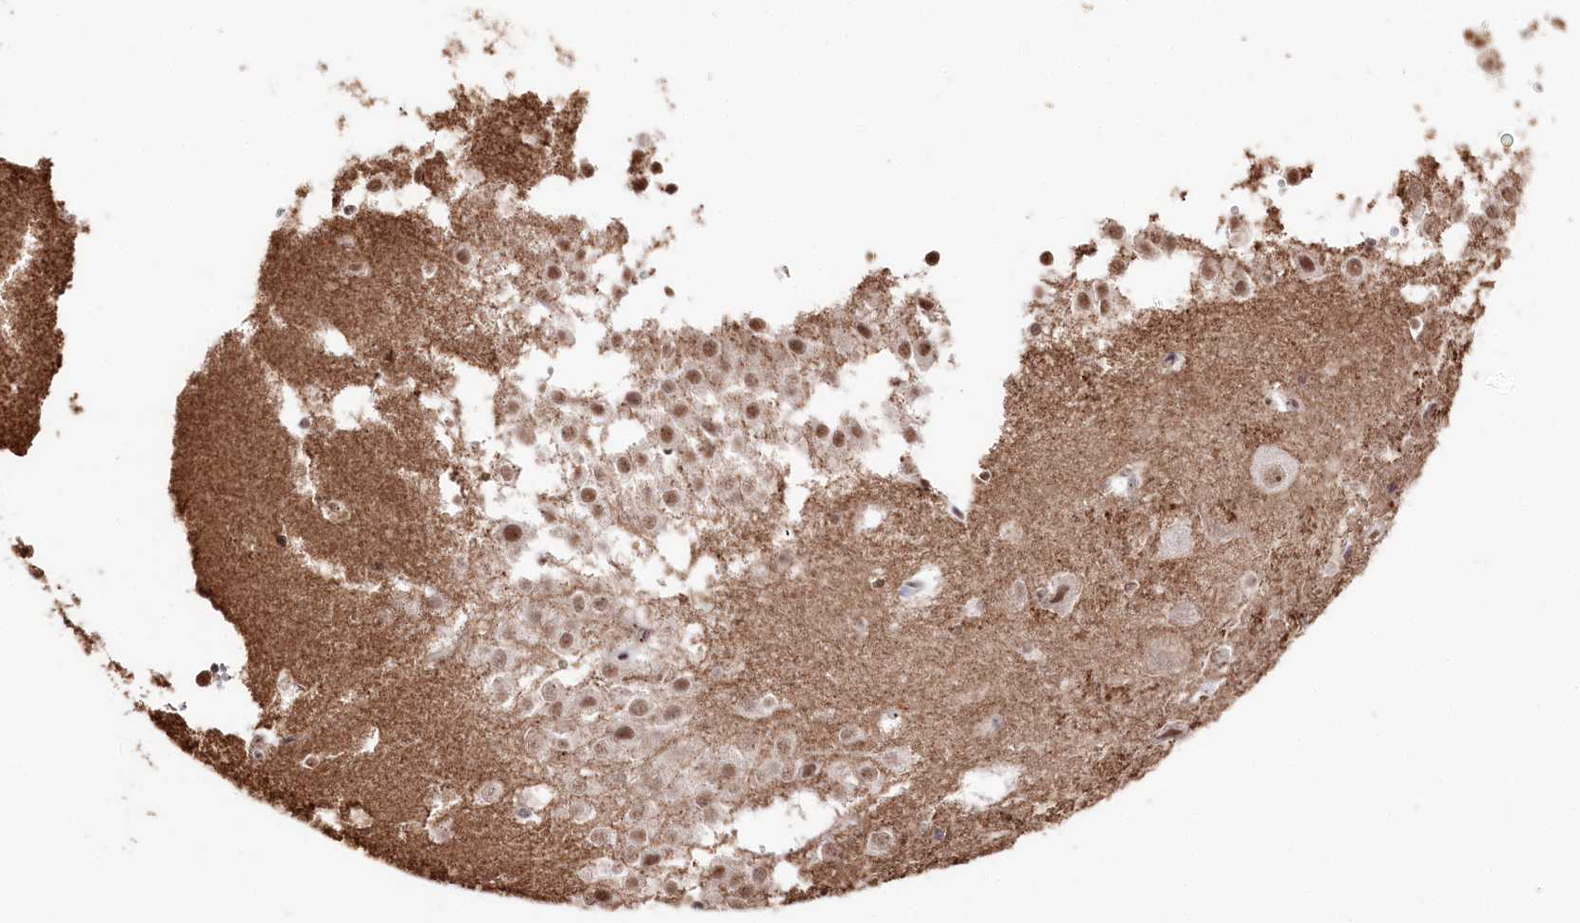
{"staining": {"intensity": "negative", "quantity": "none", "location": "none"}, "tissue": "hippocampus", "cell_type": "Glial cells", "image_type": "normal", "snomed": [{"axis": "morphology", "description": "Normal tissue, NOS"}, {"axis": "topography", "description": "Hippocampus"}], "caption": "IHC of unremarkable human hippocampus shows no positivity in glial cells.", "gene": "POLR2H", "patient": {"sex": "female", "age": 52}}